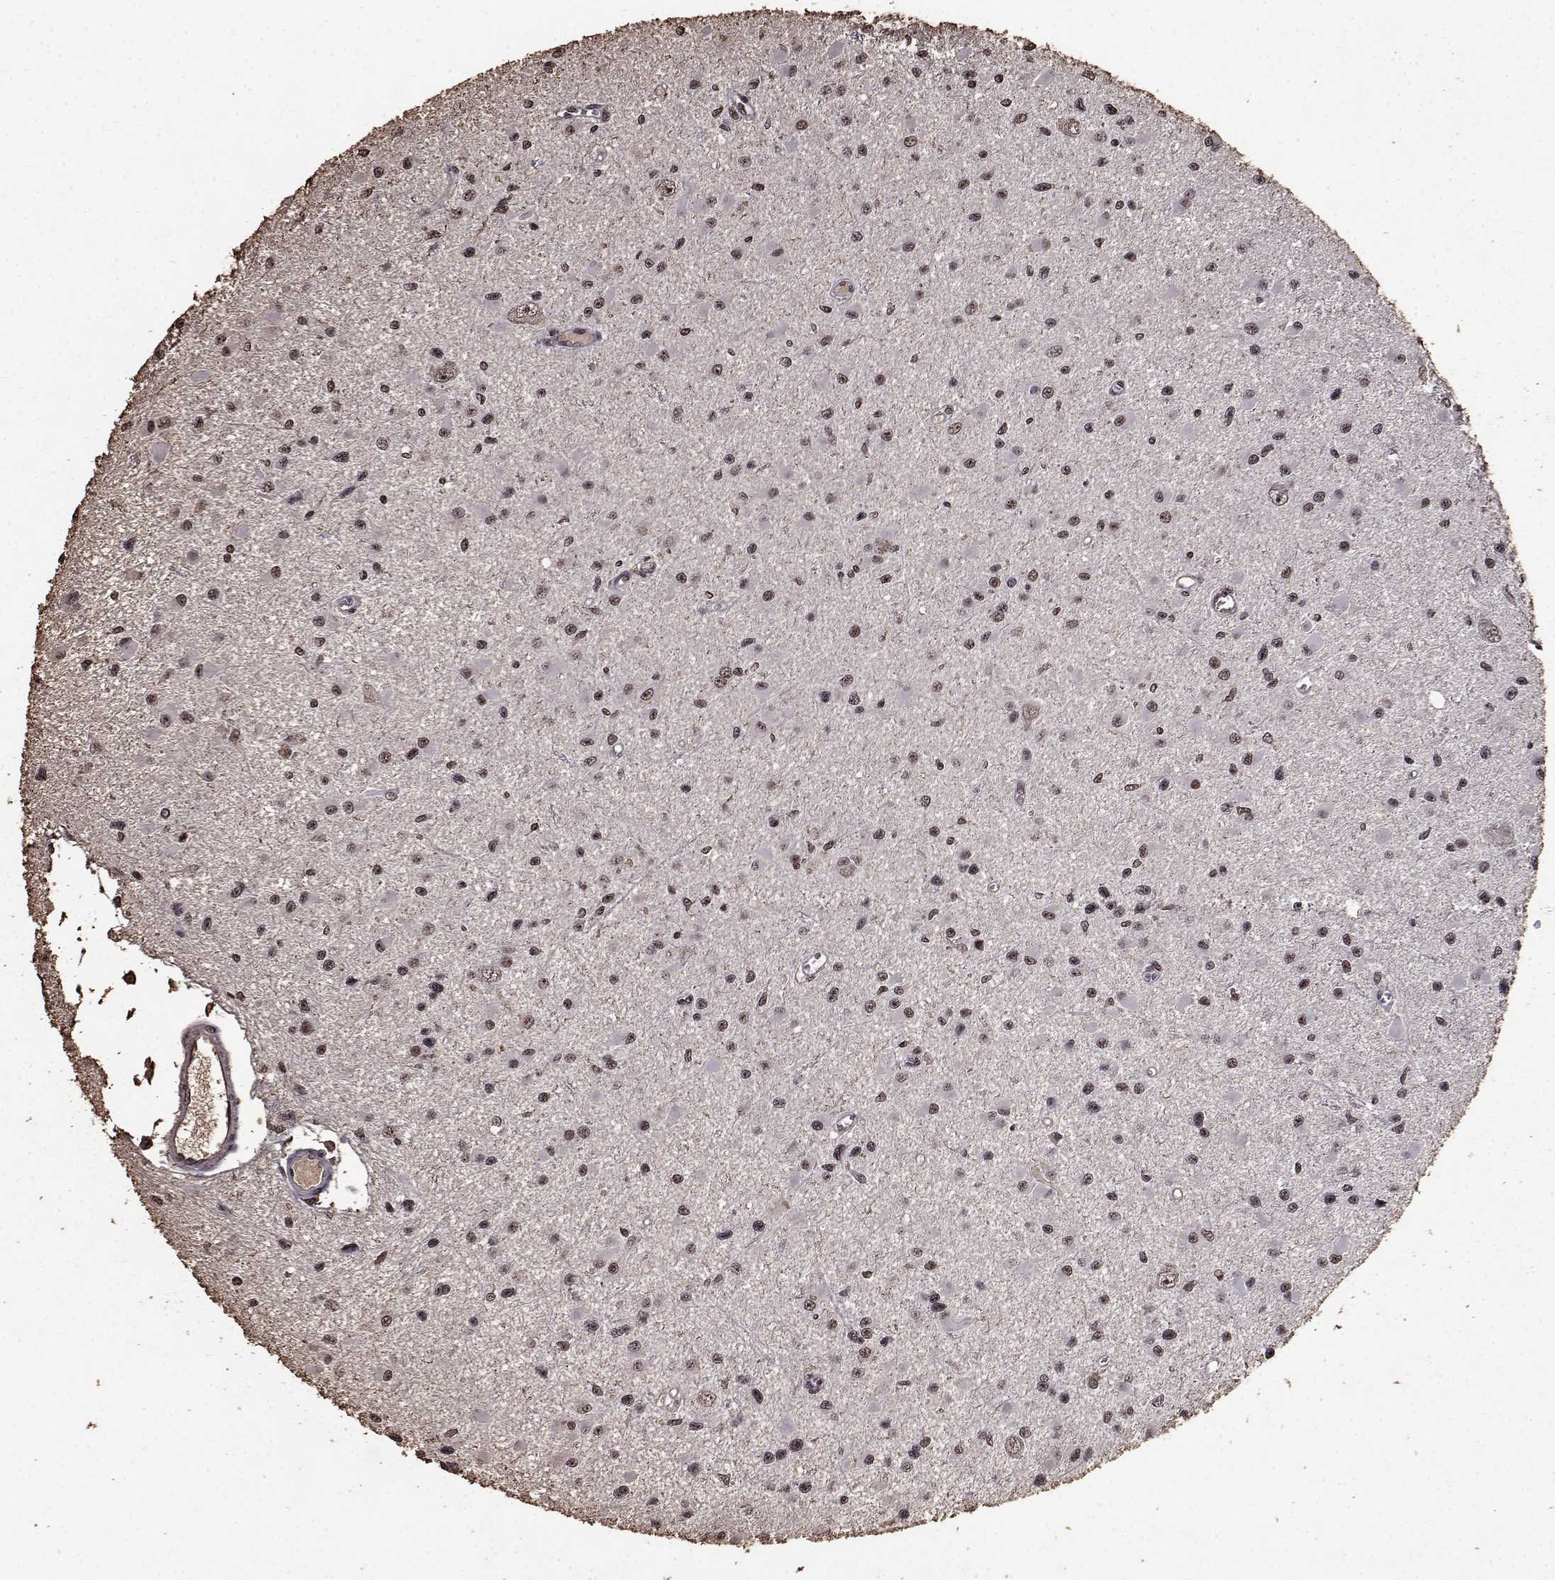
{"staining": {"intensity": "moderate", "quantity": ">75%", "location": "nuclear"}, "tissue": "glioma", "cell_type": "Tumor cells", "image_type": "cancer", "snomed": [{"axis": "morphology", "description": "Glioma, malignant, High grade"}, {"axis": "topography", "description": "Brain"}], "caption": "A photomicrograph showing moderate nuclear positivity in about >75% of tumor cells in malignant glioma (high-grade), as visualized by brown immunohistochemical staining.", "gene": "TOE1", "patient": {"sex": "male", "age": 54}}